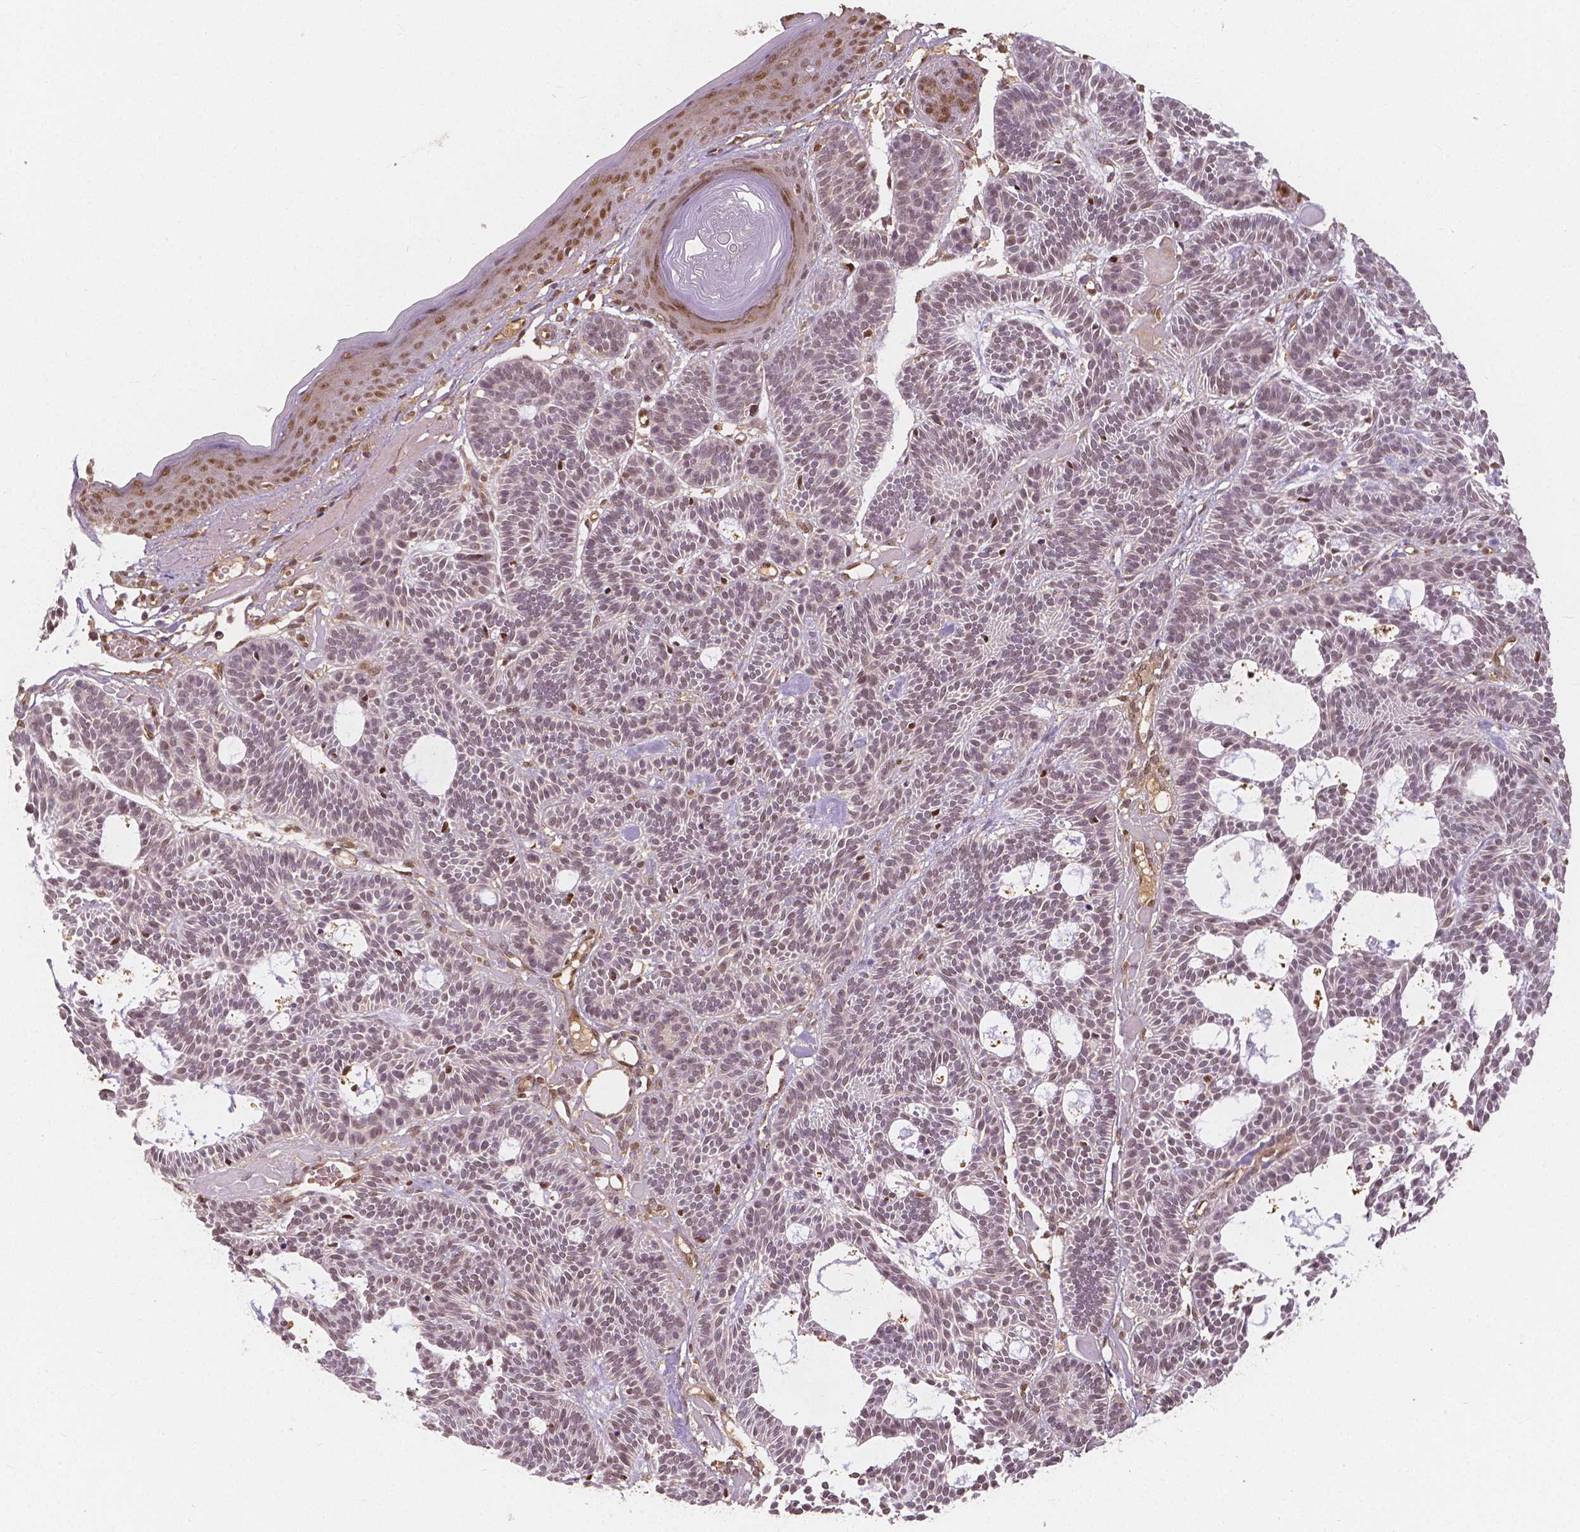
{"staining": {"intensity": "weak", "quantity": ">75%", "location": "nuclear"}, "tissue": "skin cancer", "cell_type": "Tumor cells", "image_type": "cancer", "snomed": [{"axis": "morphology", "description": "Basal cell carcinoma"}, {"axis": "topography", "description": "Skin"}], "caption": "High-power microscopy captured an IHC histopathology image of skin cancer (basal cell carcinoma), revealing weak nuclear staining in approximately >75% of tumor cells.", "gene": "NAPRT", "patient": {"sex": "male", "age": 85}}